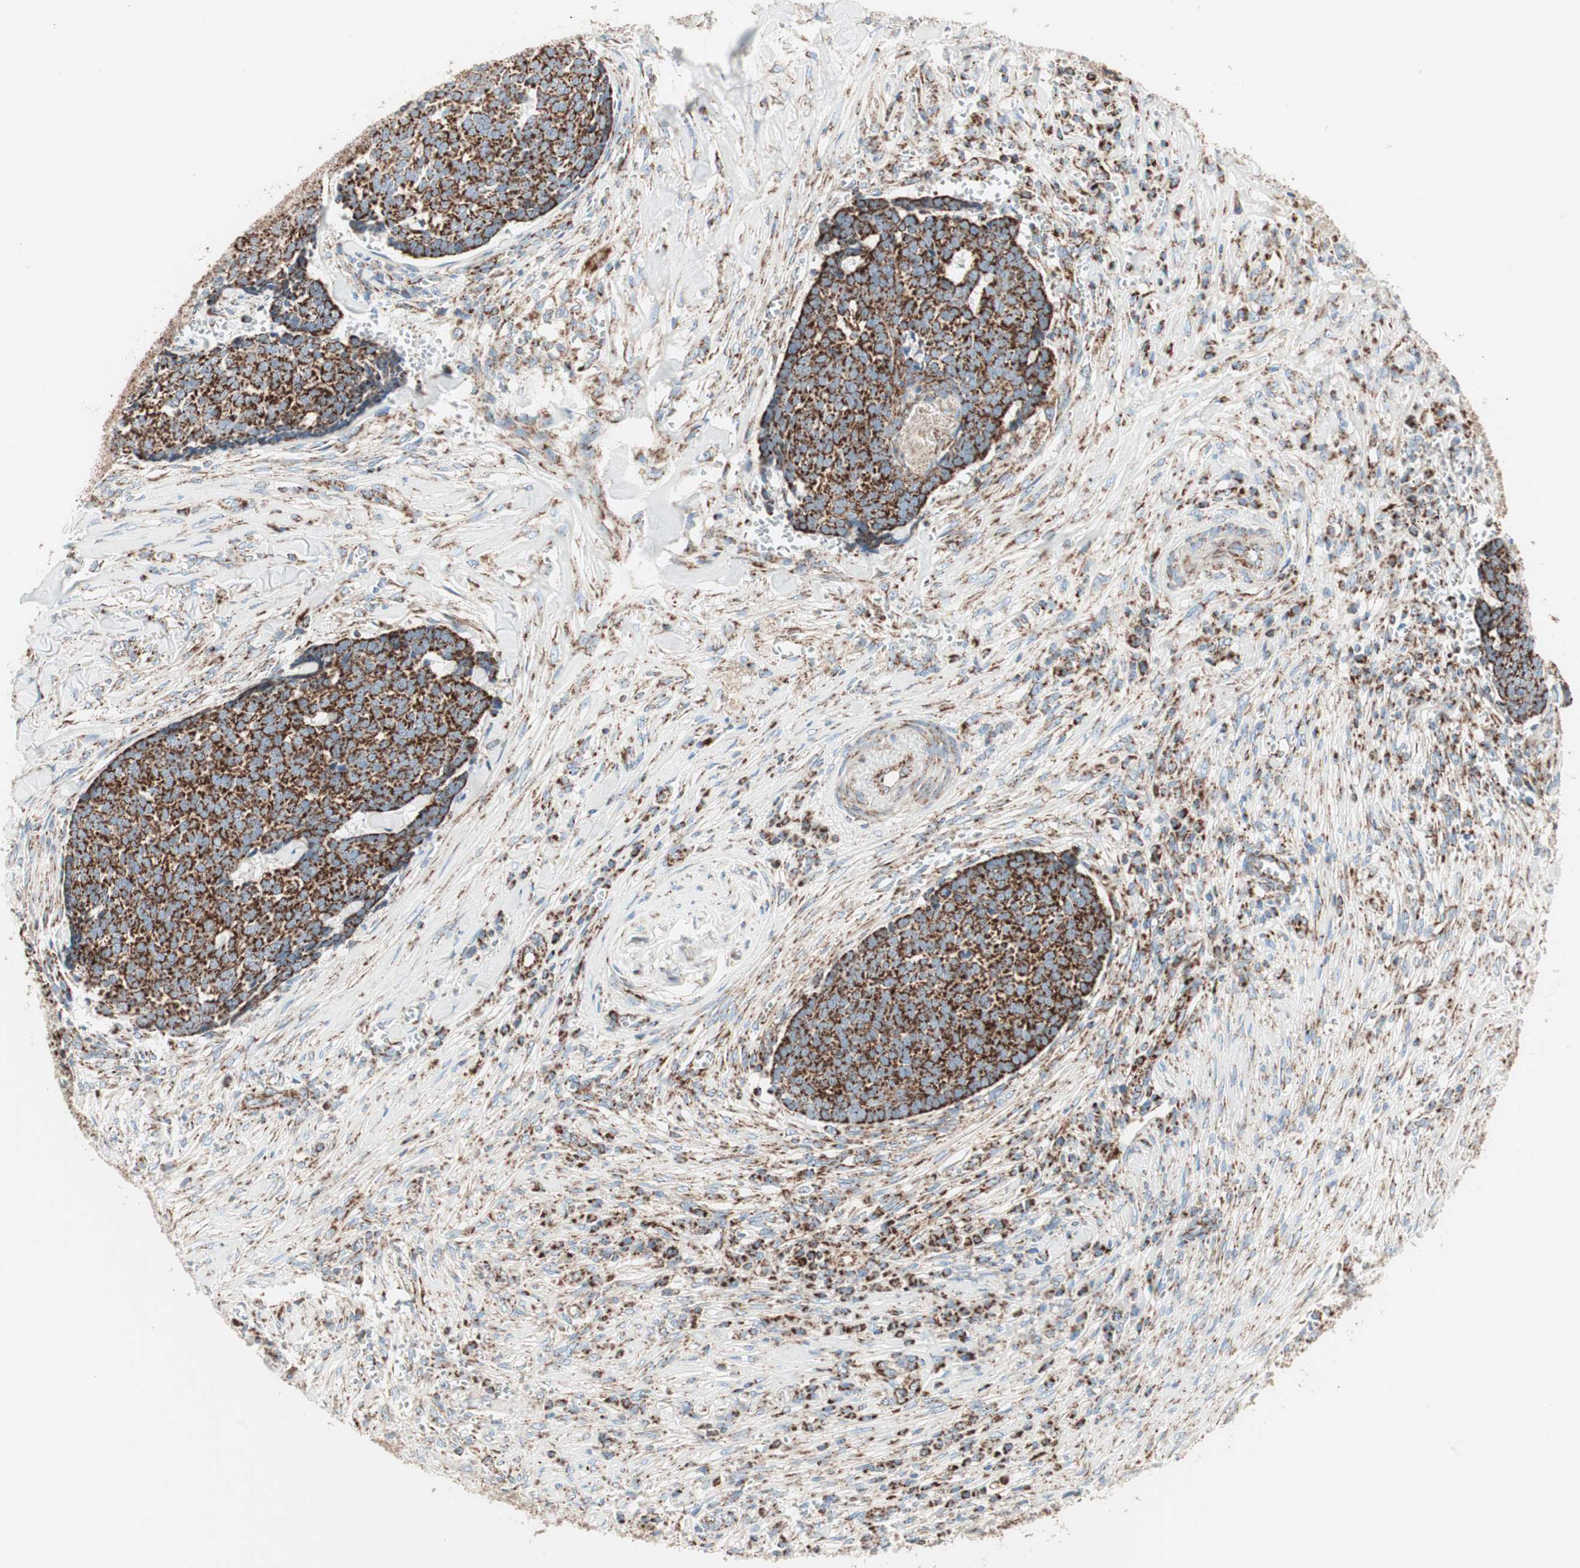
{"staining": {"intensity": "strong", "quantity": ">75%", "location": "cytoplasmic/membranous"}, "tissue": "skin cancer", "cell_type": "Tumor cells", "image_type": "cancer", "snomed": [{"axis": "morphology", "description": "Basal cell carcinoma"}, {"axis": "topography", "description": "Skin"}], "caption": "Immunohistochemical staining of human skin cancer (basal cell carcinoma) shows high levels of strong cytoplasmic/membranous positivity in about >75% of tumor cells.", "gene": "TOMM20", "patient": {"sex": "male", "age": 84}}